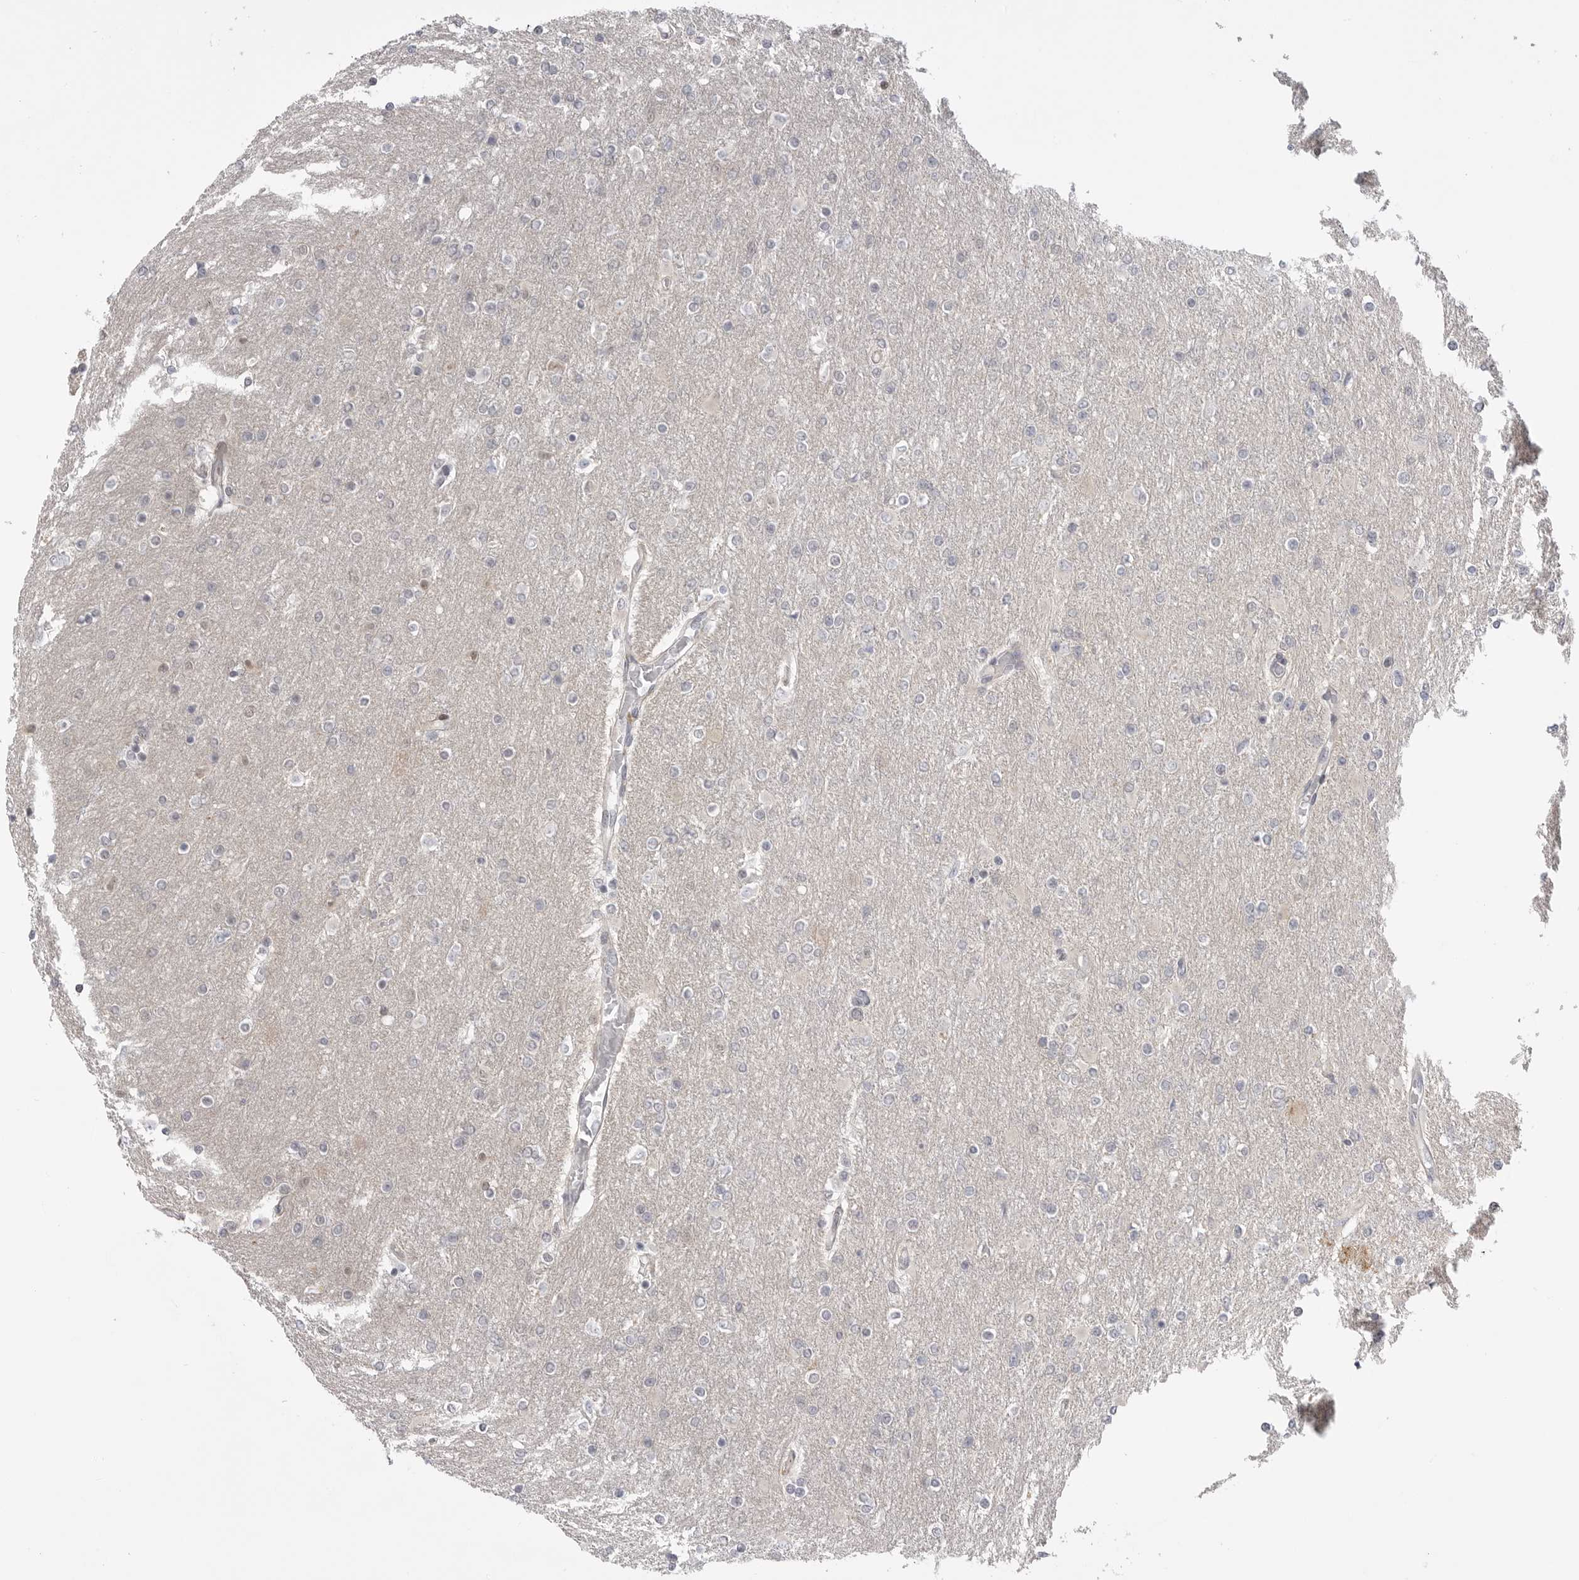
{"staining": {"intensity": "negative", "quantity": "none", "location": "none"}, "tissue": "glioma", "cell_type": "Tumor cells", "image_type": "cancer", "snomed": [{"axis": "morphology", "description": "Glioma, malignant, High grade"}, {"axis": "topography", "description": "Cerebral cortex"}], "caption": "Human high-grade glioma (malignant) stained for a protein using immunohistochemistry (IHC) reveals no expression in tumor cells.", "gene": "GGT6", "patient": {"sex": "female", "age": 36}}